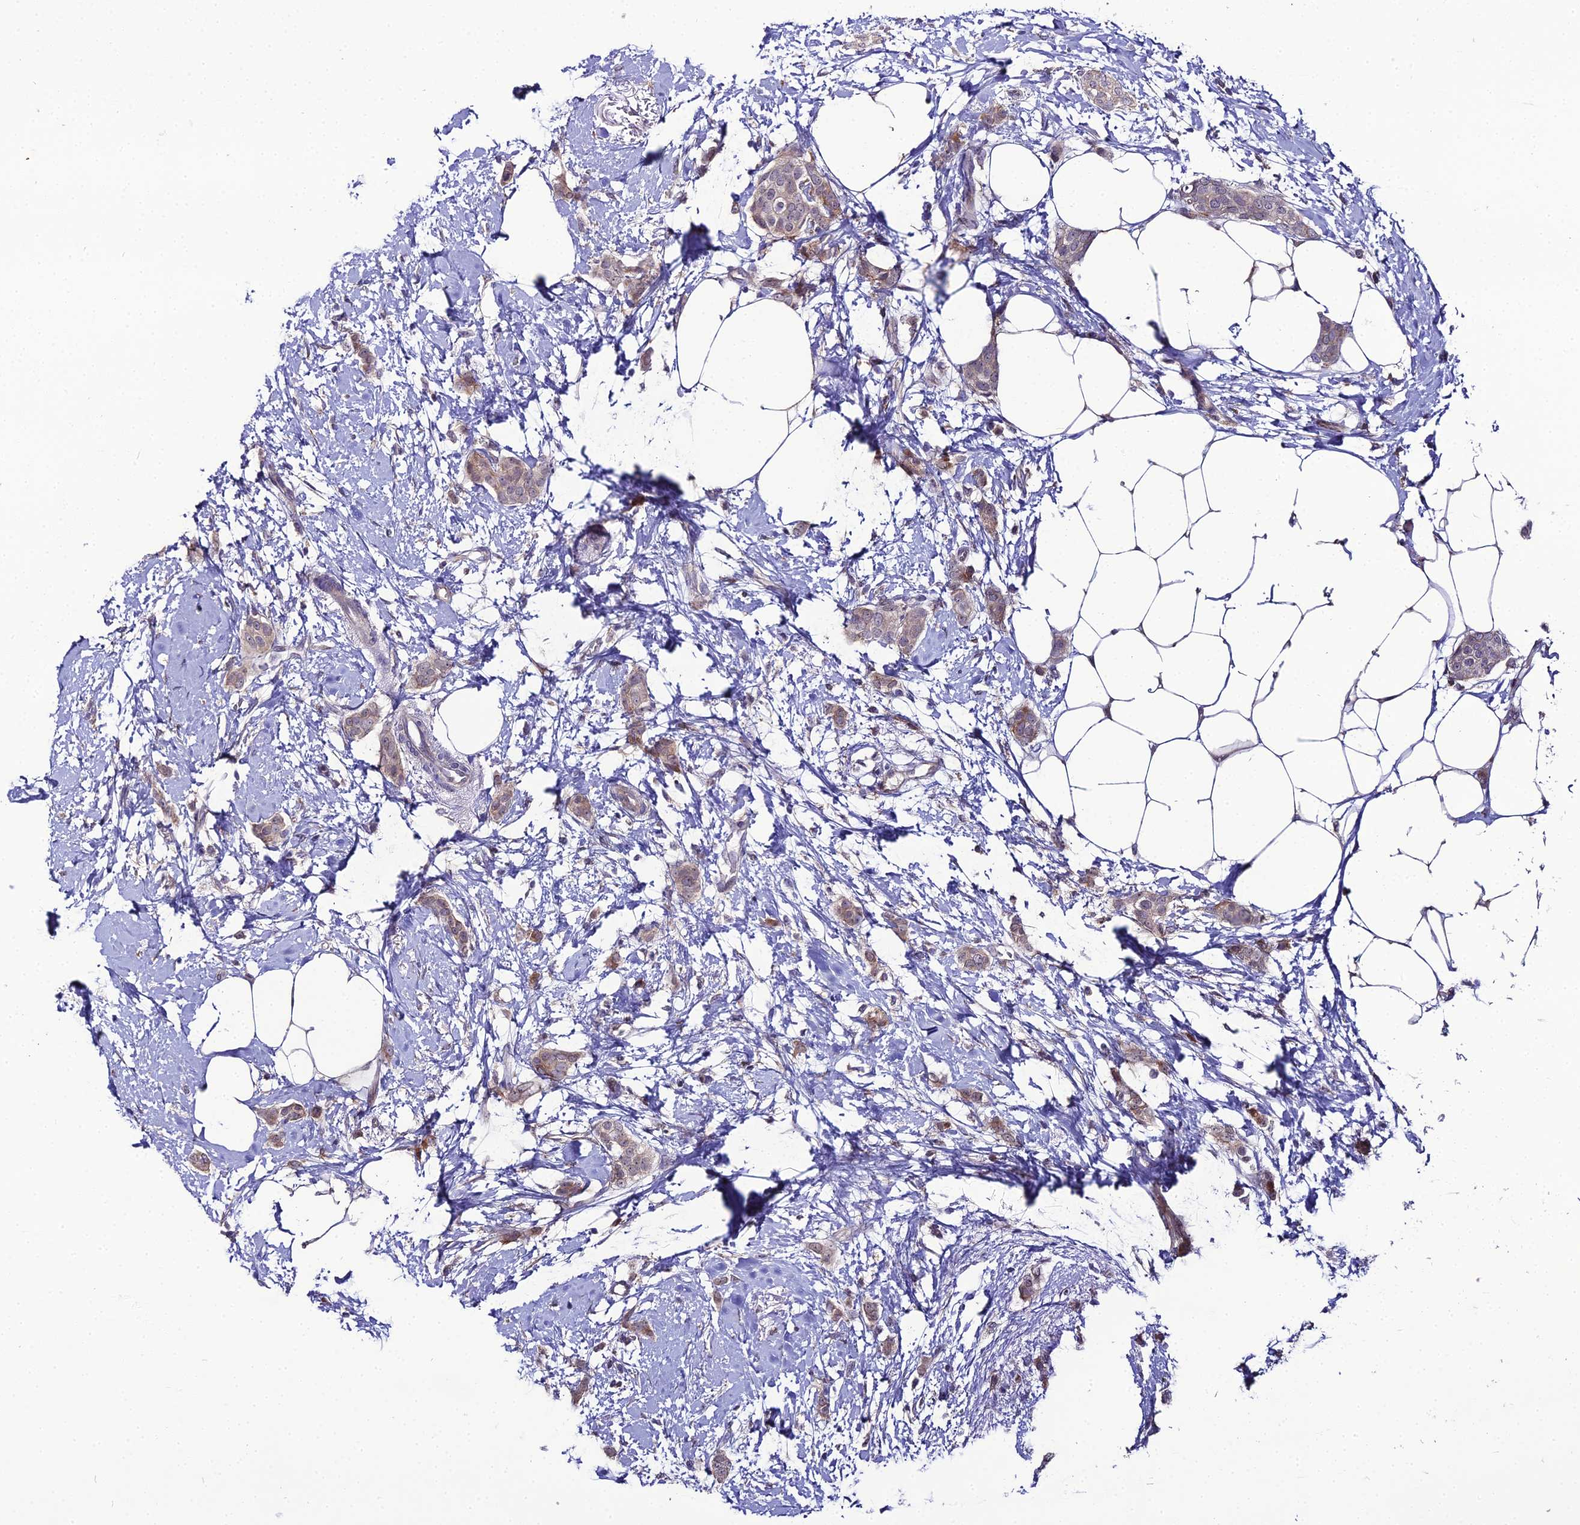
{"staining": {"intensity": "weak", "quantity": ">75%", "location": "cytoplasmic/membranous"}, "tissue": "breast cancer", "cell_type": "Tumor cells", "image_type": "cancer", "snomed": [{"axis": "morphology", "description": "Duct carcinoma"}, {"axis": "topography", "description": "Breast"}], "caption": "This is an image of IHC staining of breast cancer, which shows weak expression in the cytoplasmic/membranous of tumor cells.", "gene": "TROAP", "patient": {"sex": "female", "age": 72}}